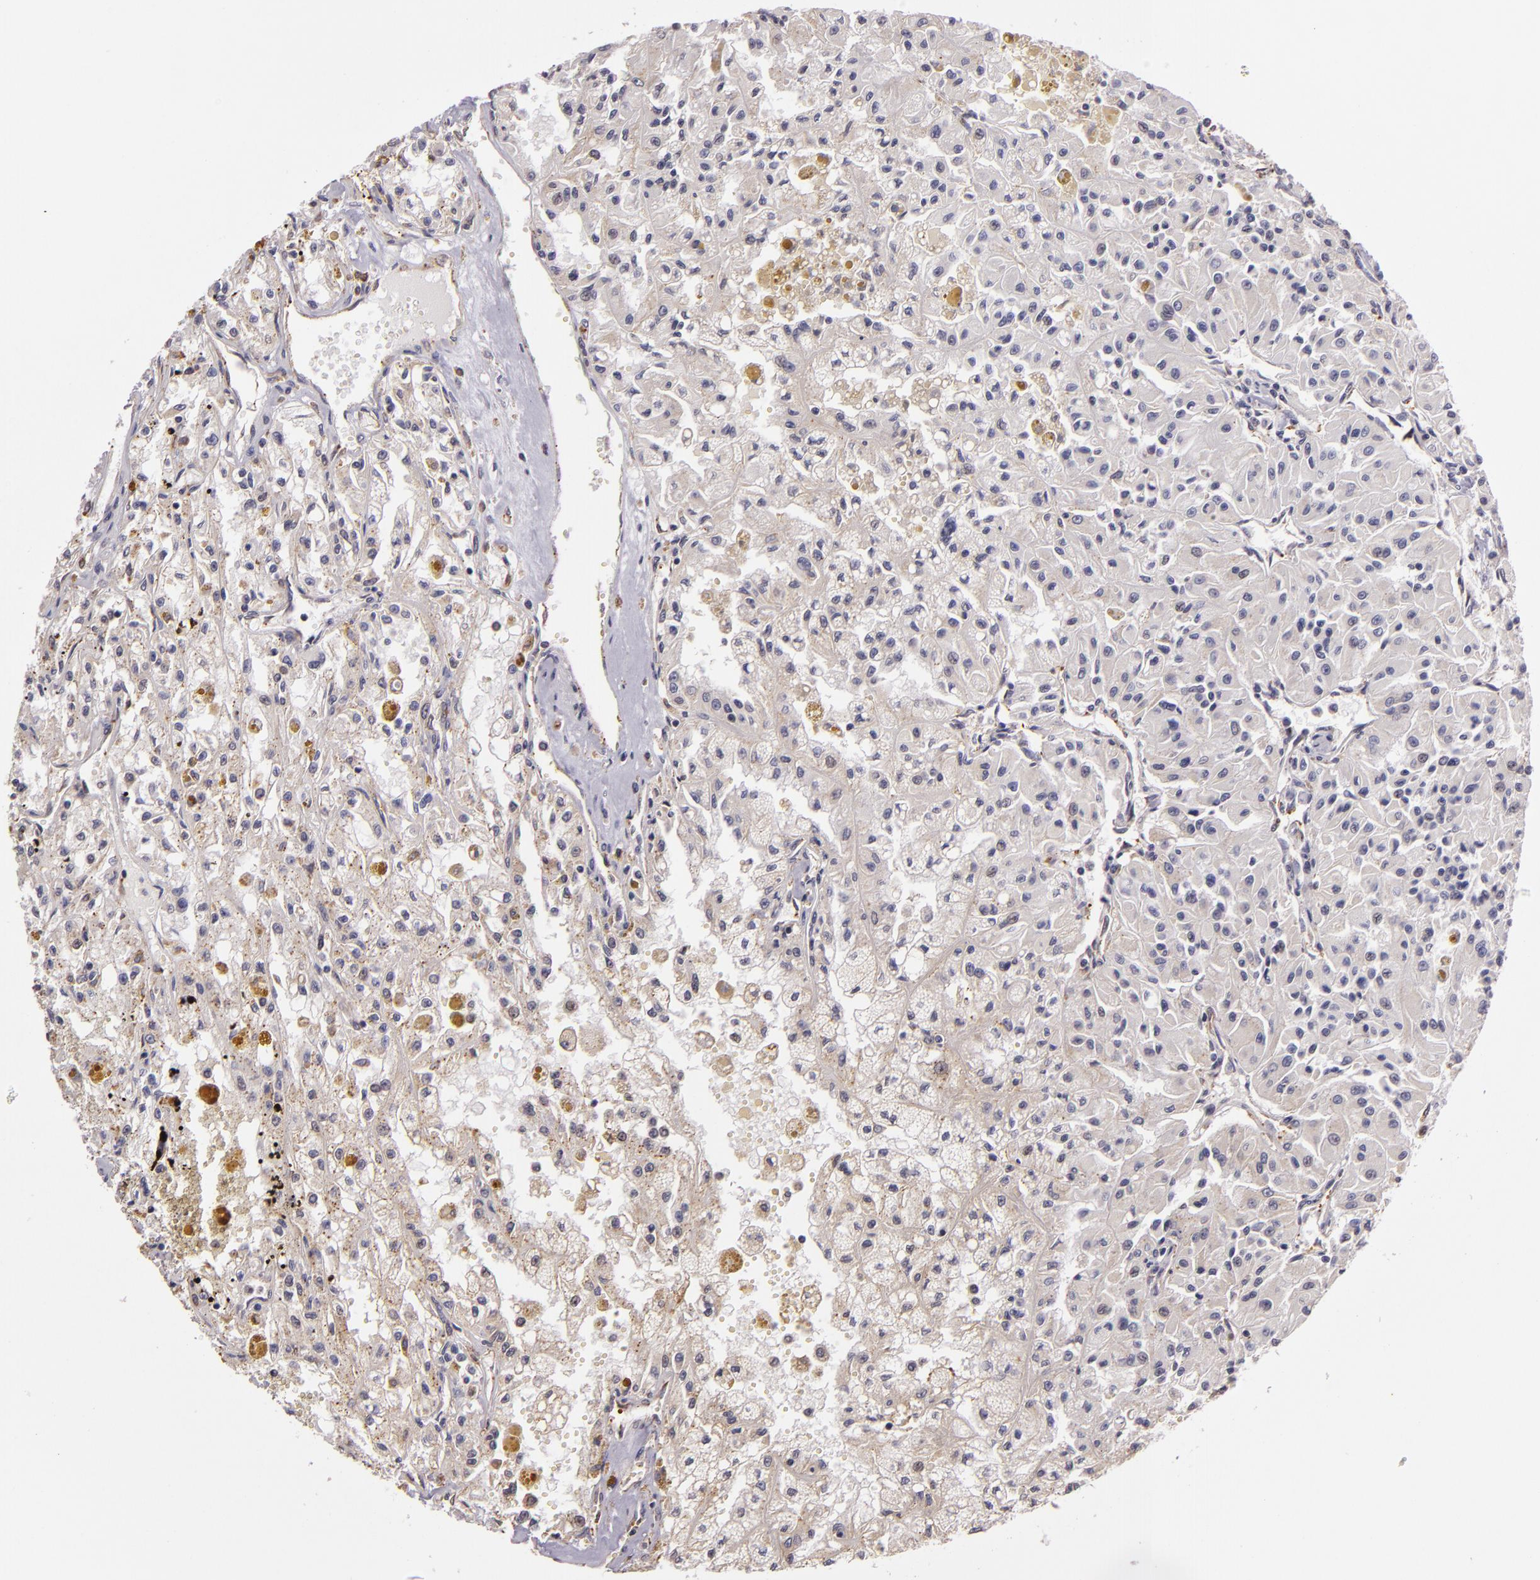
{"staining": {"intensity": "negative", "quantity": "none", "location": "none"}, "tissue": "renal cancer", "cell_type": "Tumor cells", "image_type": "cancer", "snomed": [{"axis": "morphology", "description": "Adenocarcinoma, NOS"}, {"axis": "topography", "description": "Kidney"}], "caption": "This histopathology image is of adenocarcinoma (renal) stained with IHC to label a protein in brown with the nuclei are counter-stained blue. There is no positivity in tumor cells. Nuclei are stained in blue.", "gene": "SYTL4", "patient": {"sex": "male", "age": 78}}